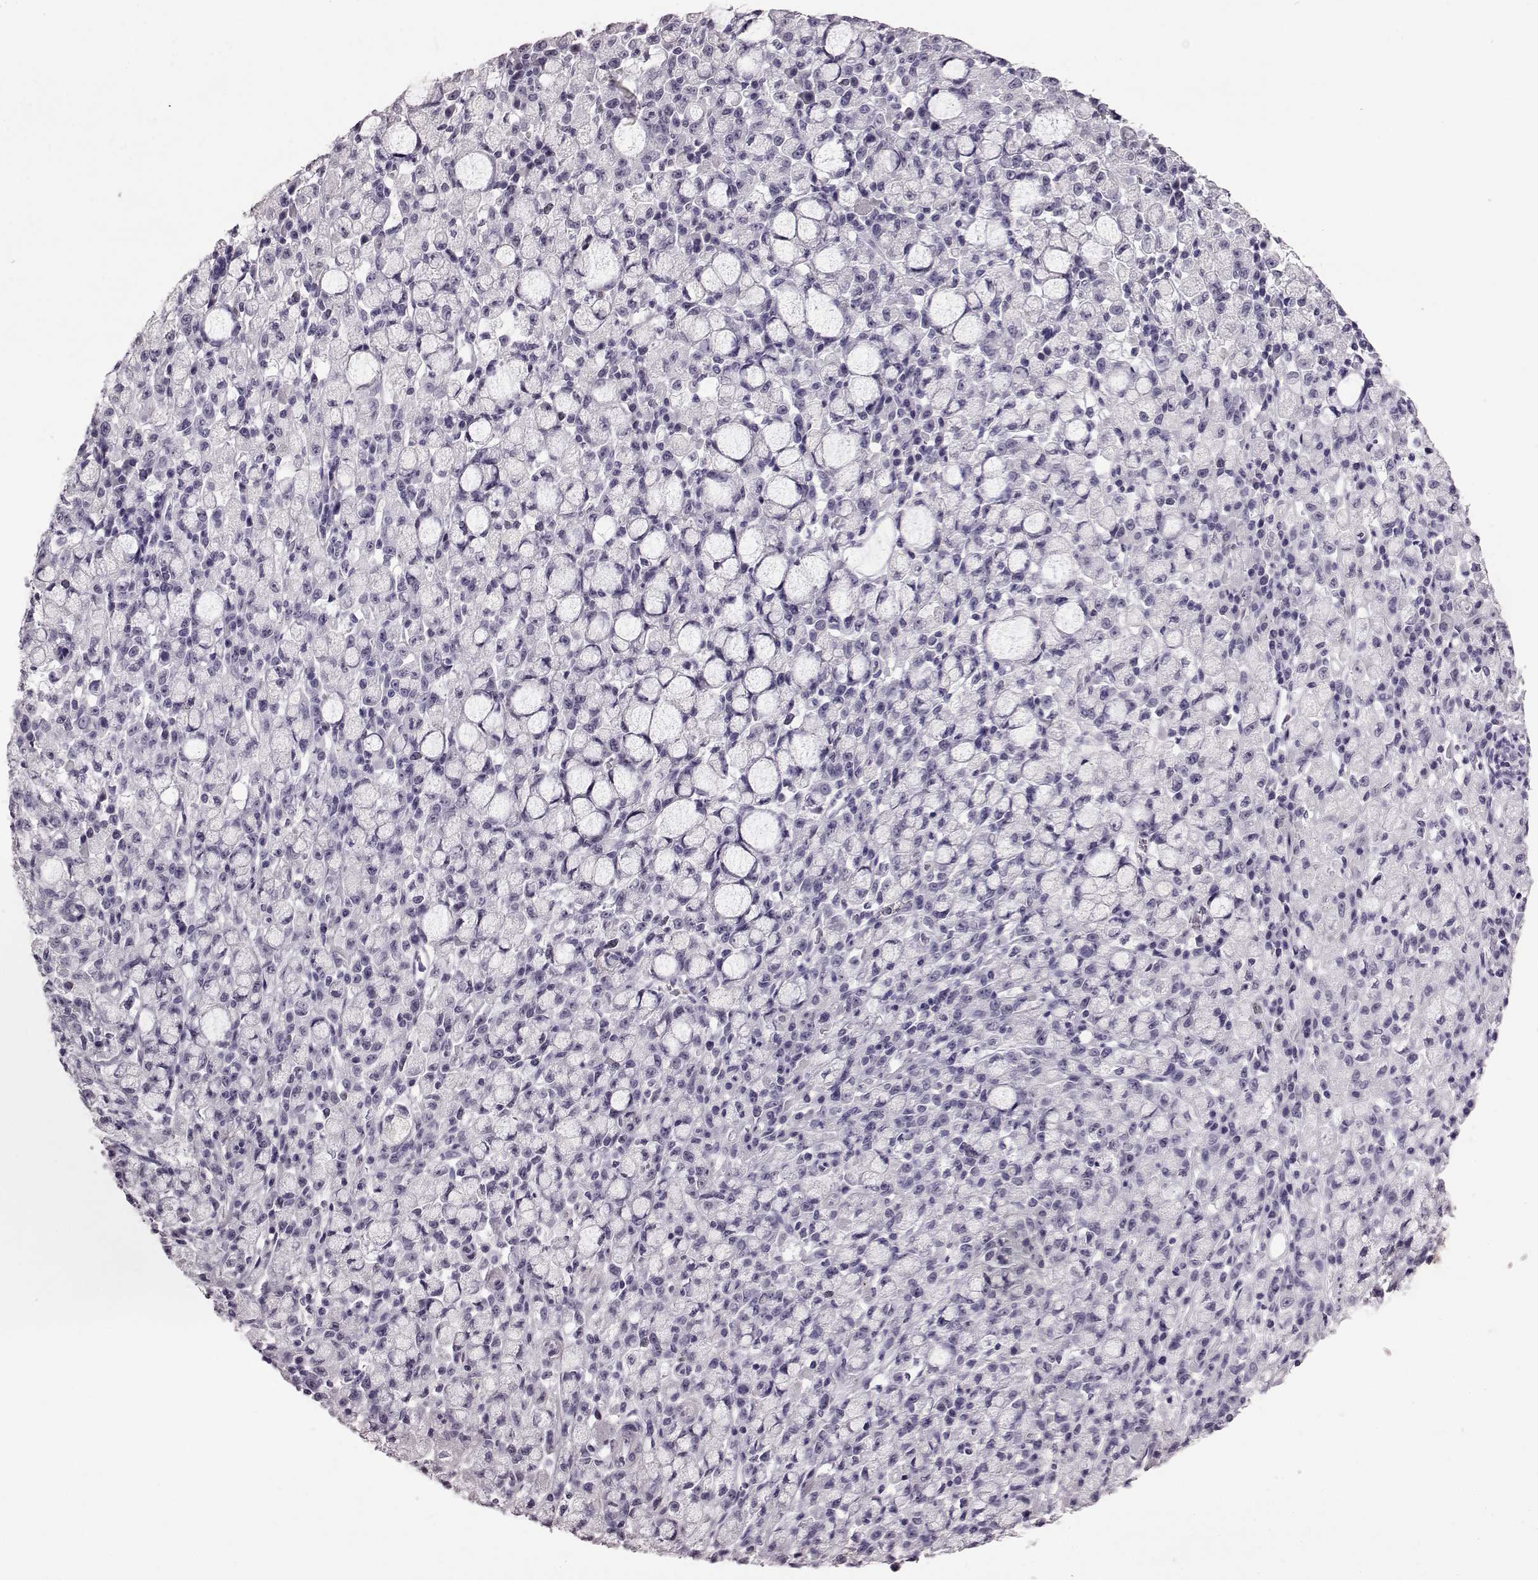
{"staining": {"intensity": "negative", "quantity": "none", "location": "none"}, "tissue": "stomach cancer", "cell_type": "Tumor cells", "image_type": "cancer", "snomed": [{"axis": "morphology", "description": "Adenocarcinoma, NOS"}, {"axis": "topography", "description": "Stomach"}], "caption": "IHC photomicrograph of stomach cancer stained for a protein (brown), which shows no staining in tumor cells. The staining is performed using DAB (3,3'-diaminobenzidine) brown chromogen with nuclei counter-stained in using hematoxylin.", "gene": "AIPL1", "patient": {"sex": "male", "age": 58}}